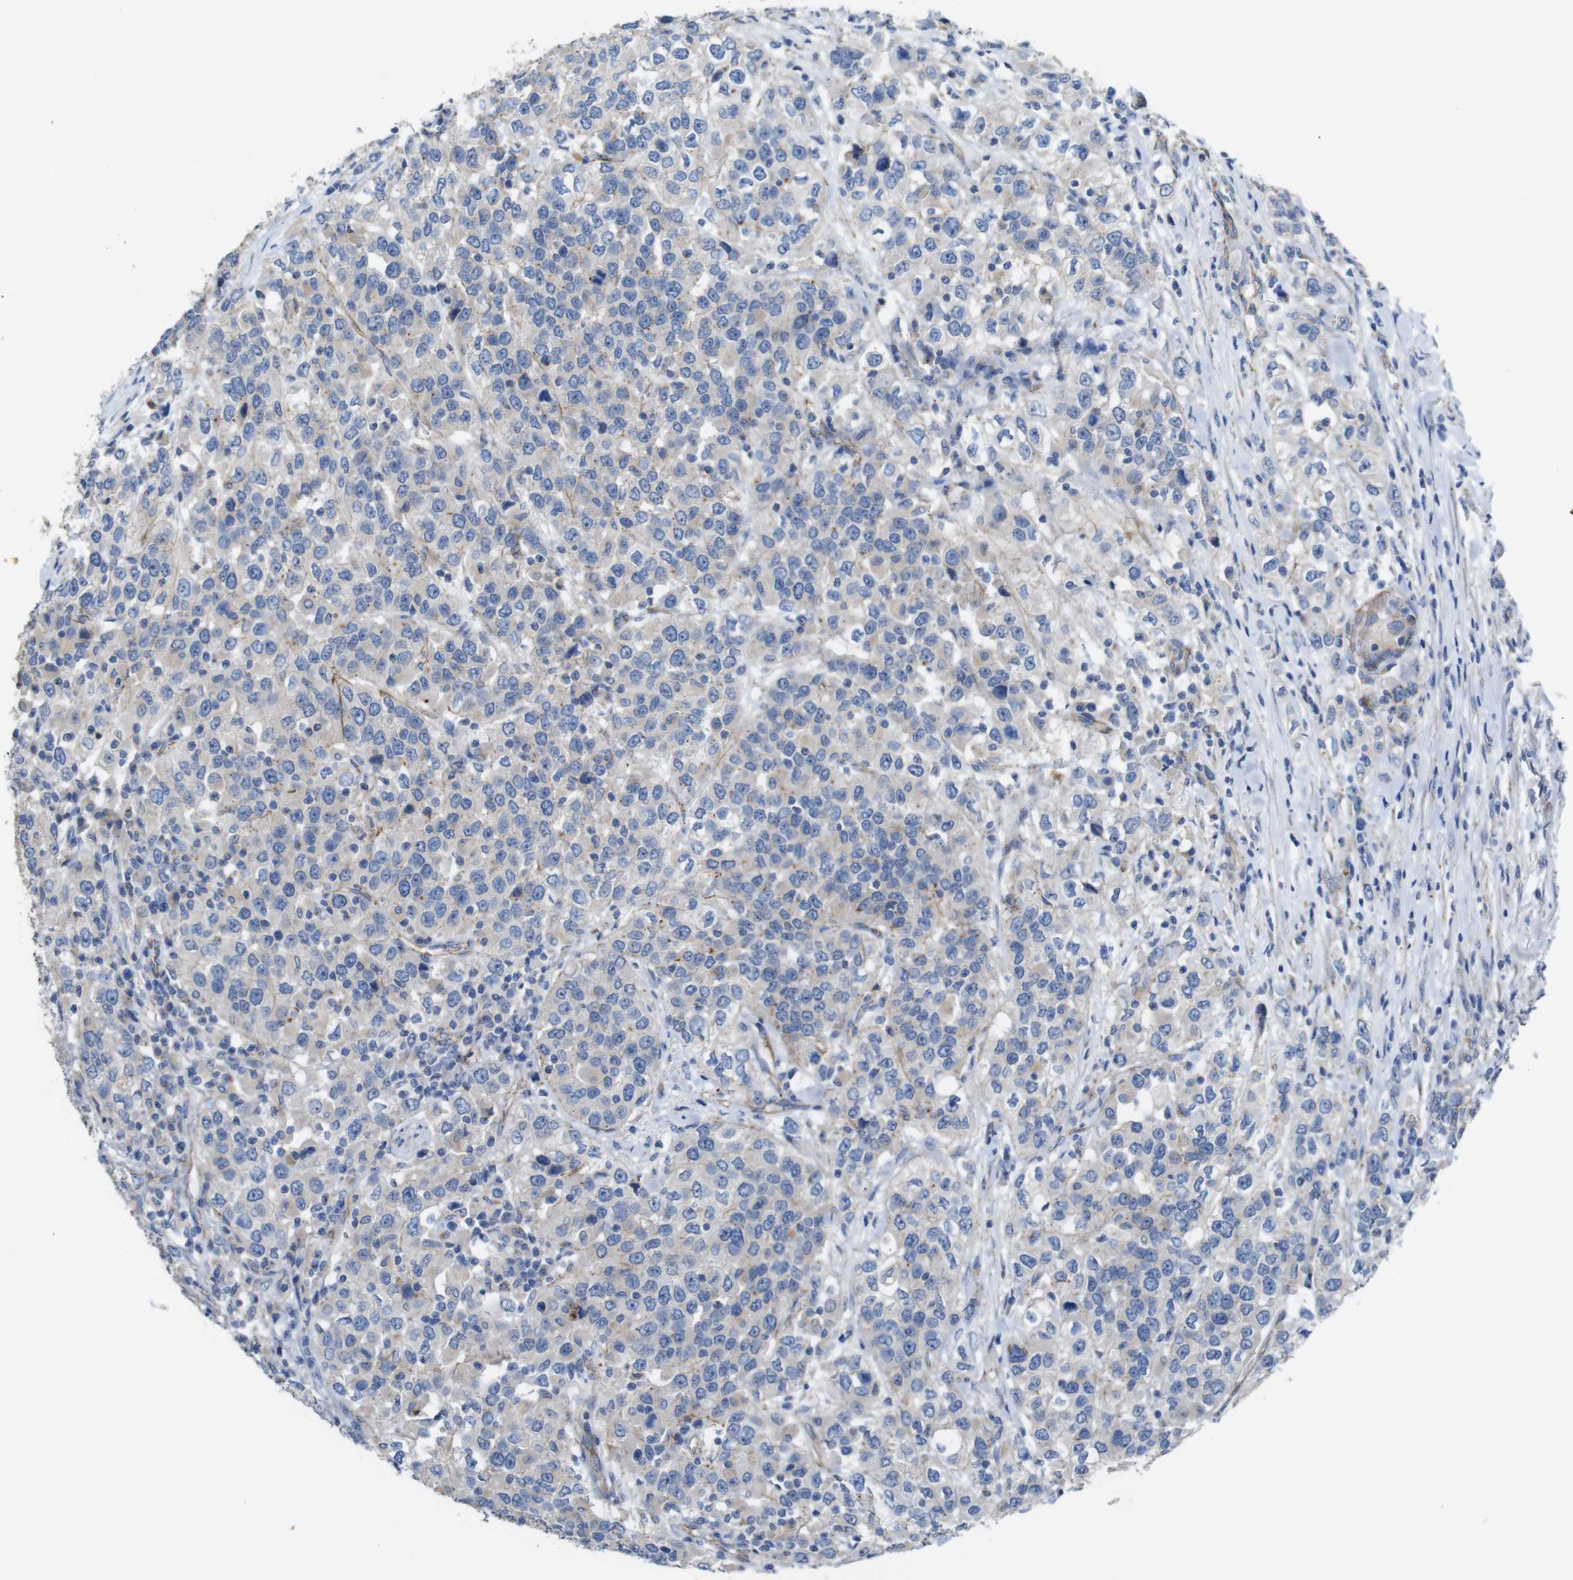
{"staining": {"intensity": "negative", "quantity": "none", "location": "none"}, "tissue": "urothelial cancer", "cell_type": "Tumor cells", "image_type": "cancer", "snomed": [{"axis": "morphology", "description": "Urothelial carcinoma, High grade"}, {"axis": "topography", "description": "Urinary bladder"}], "caption": "IHC photomicrograph of human high-grade urothelial carcinoma stained for a protein (brown), which demonstrates no expression in tumor cells.", "gene": "NHLRC3", "patient": {"sex": "female", "age": 80}}